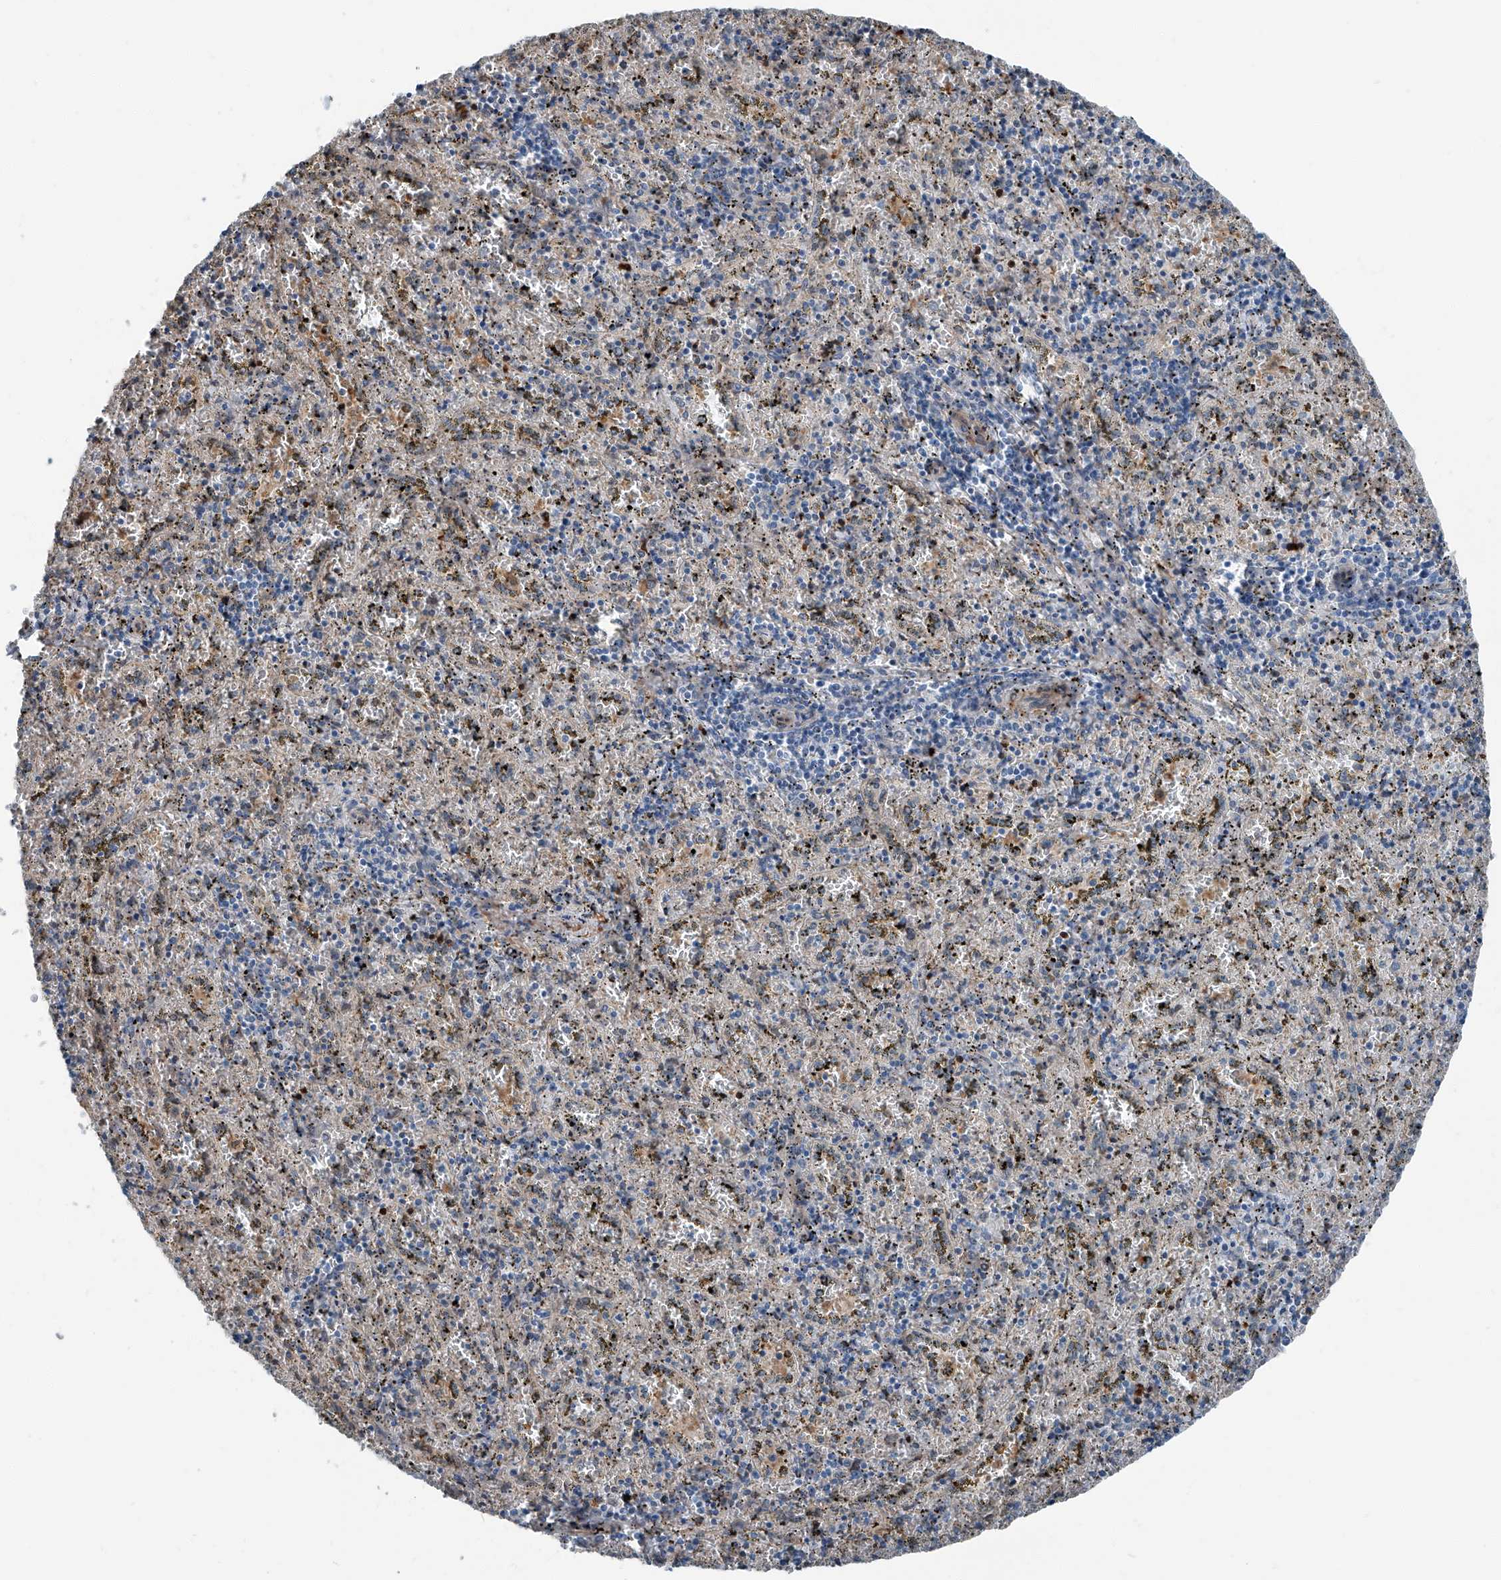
{"staining": {"intensity": "negative", "quantity": "none", "location": "none"}, "tissue": "spleen", "cell_type": "Cells in red pulp", "image_type": "normal", "snomed": [{"axis": "morphology", "description": "Normal tissue, NOS"}, {"axis": "topography", "description": "Spleen"}], "caption": "This is a micrograph of immunohistochemistry staining of normal spleen, which shows no staining in cells in red pulp.", "gene": "HSPA6", "patient": {"sex": "male", "age": 11}}